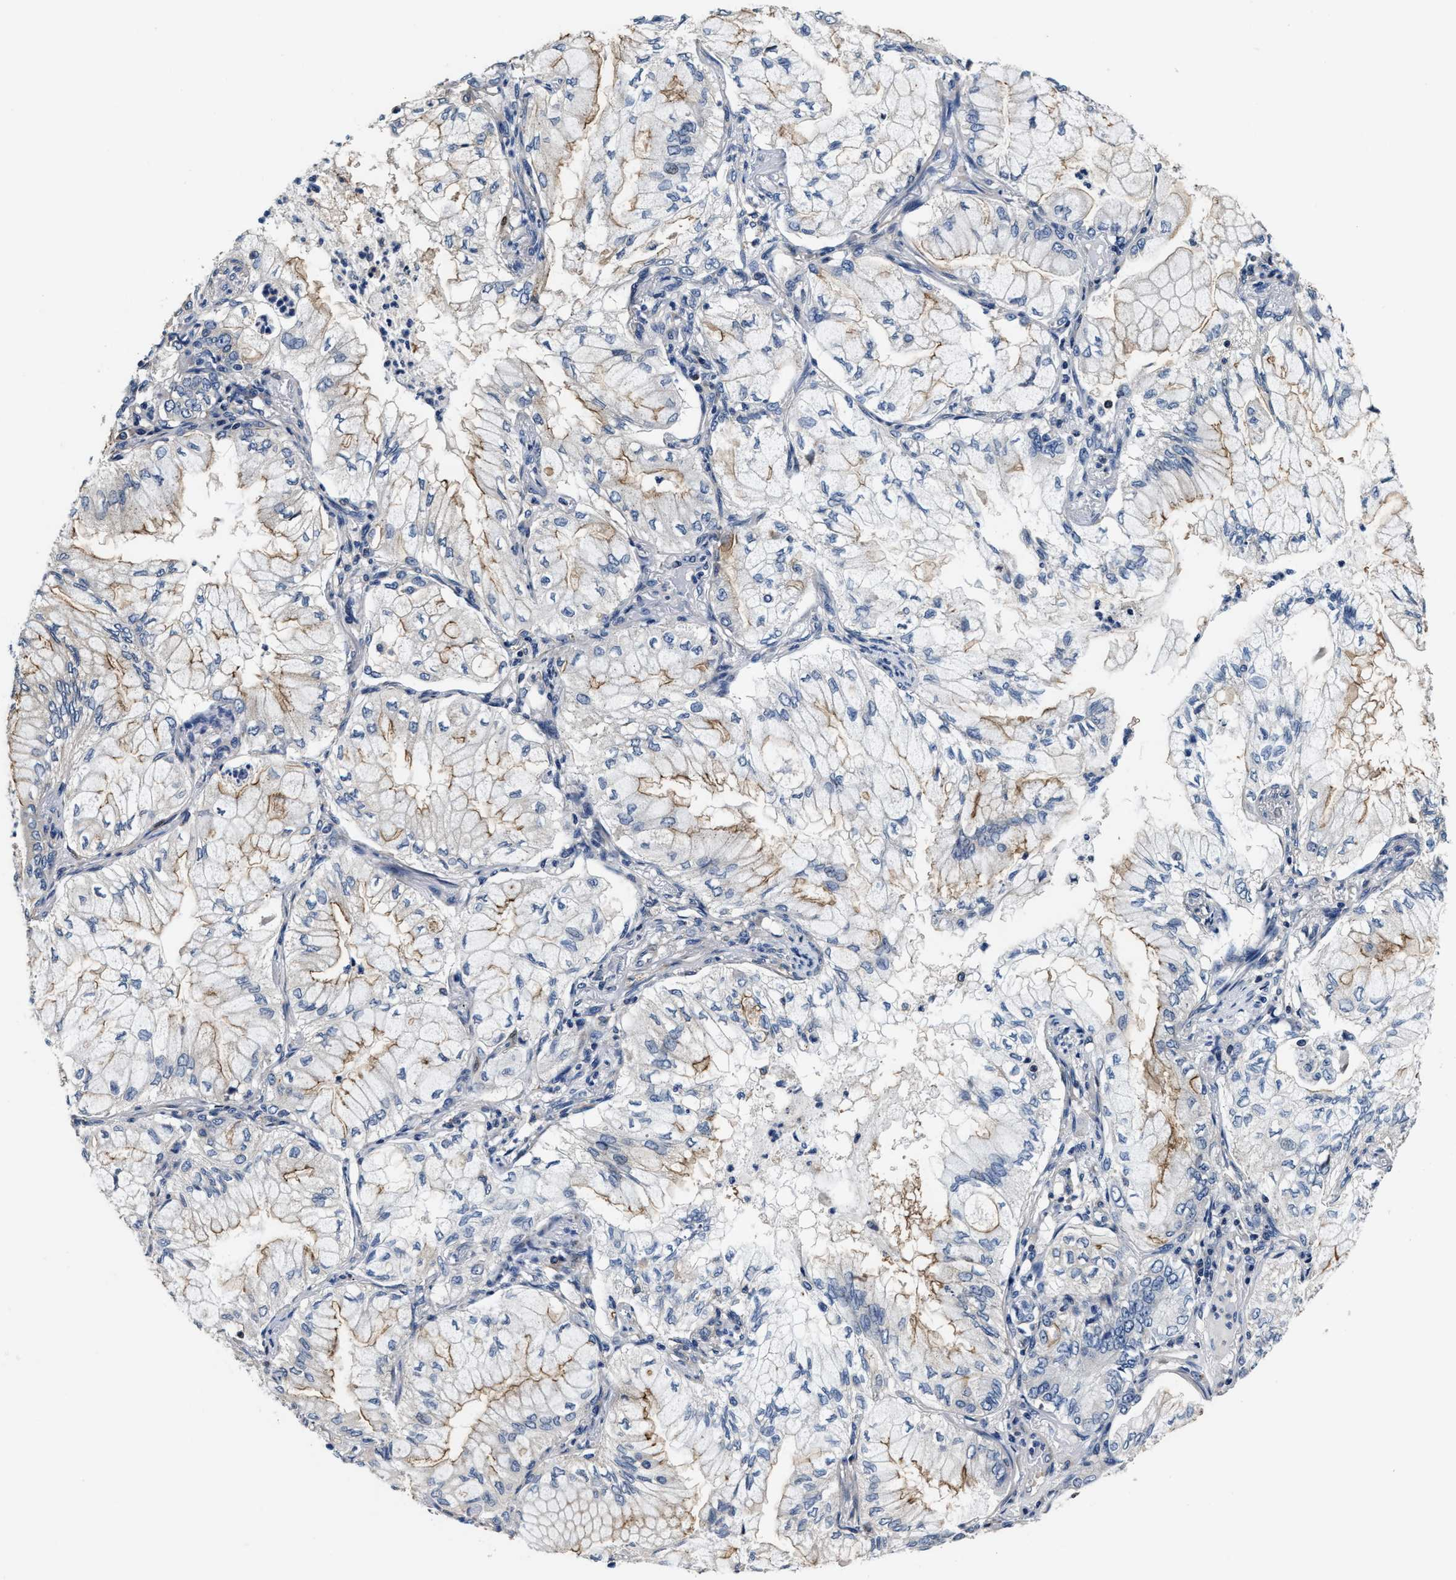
{"staining": {"intensity": "weak", "quantity": "25%-75%", "location": "cytoplasmic/membranous"}, "tissue": "lung cancer", "cell_type": "Tumor cells", "image_type": "cancer", "snomed": [{"axis": "morphology", "description": "Adenocarcinoma, NOS"}, {"axis": "topography", "description": "Lung"}], "caption": "An IHC micrograph of tumor tissue is shown. Protein staining in brown highlights weak cytoplasmic/membranous positivity in lung cancer (adenocarcinoma) within tumor cells.", "gene": "ANKIB1", "patient": {"sex": "female", "age": 70}}